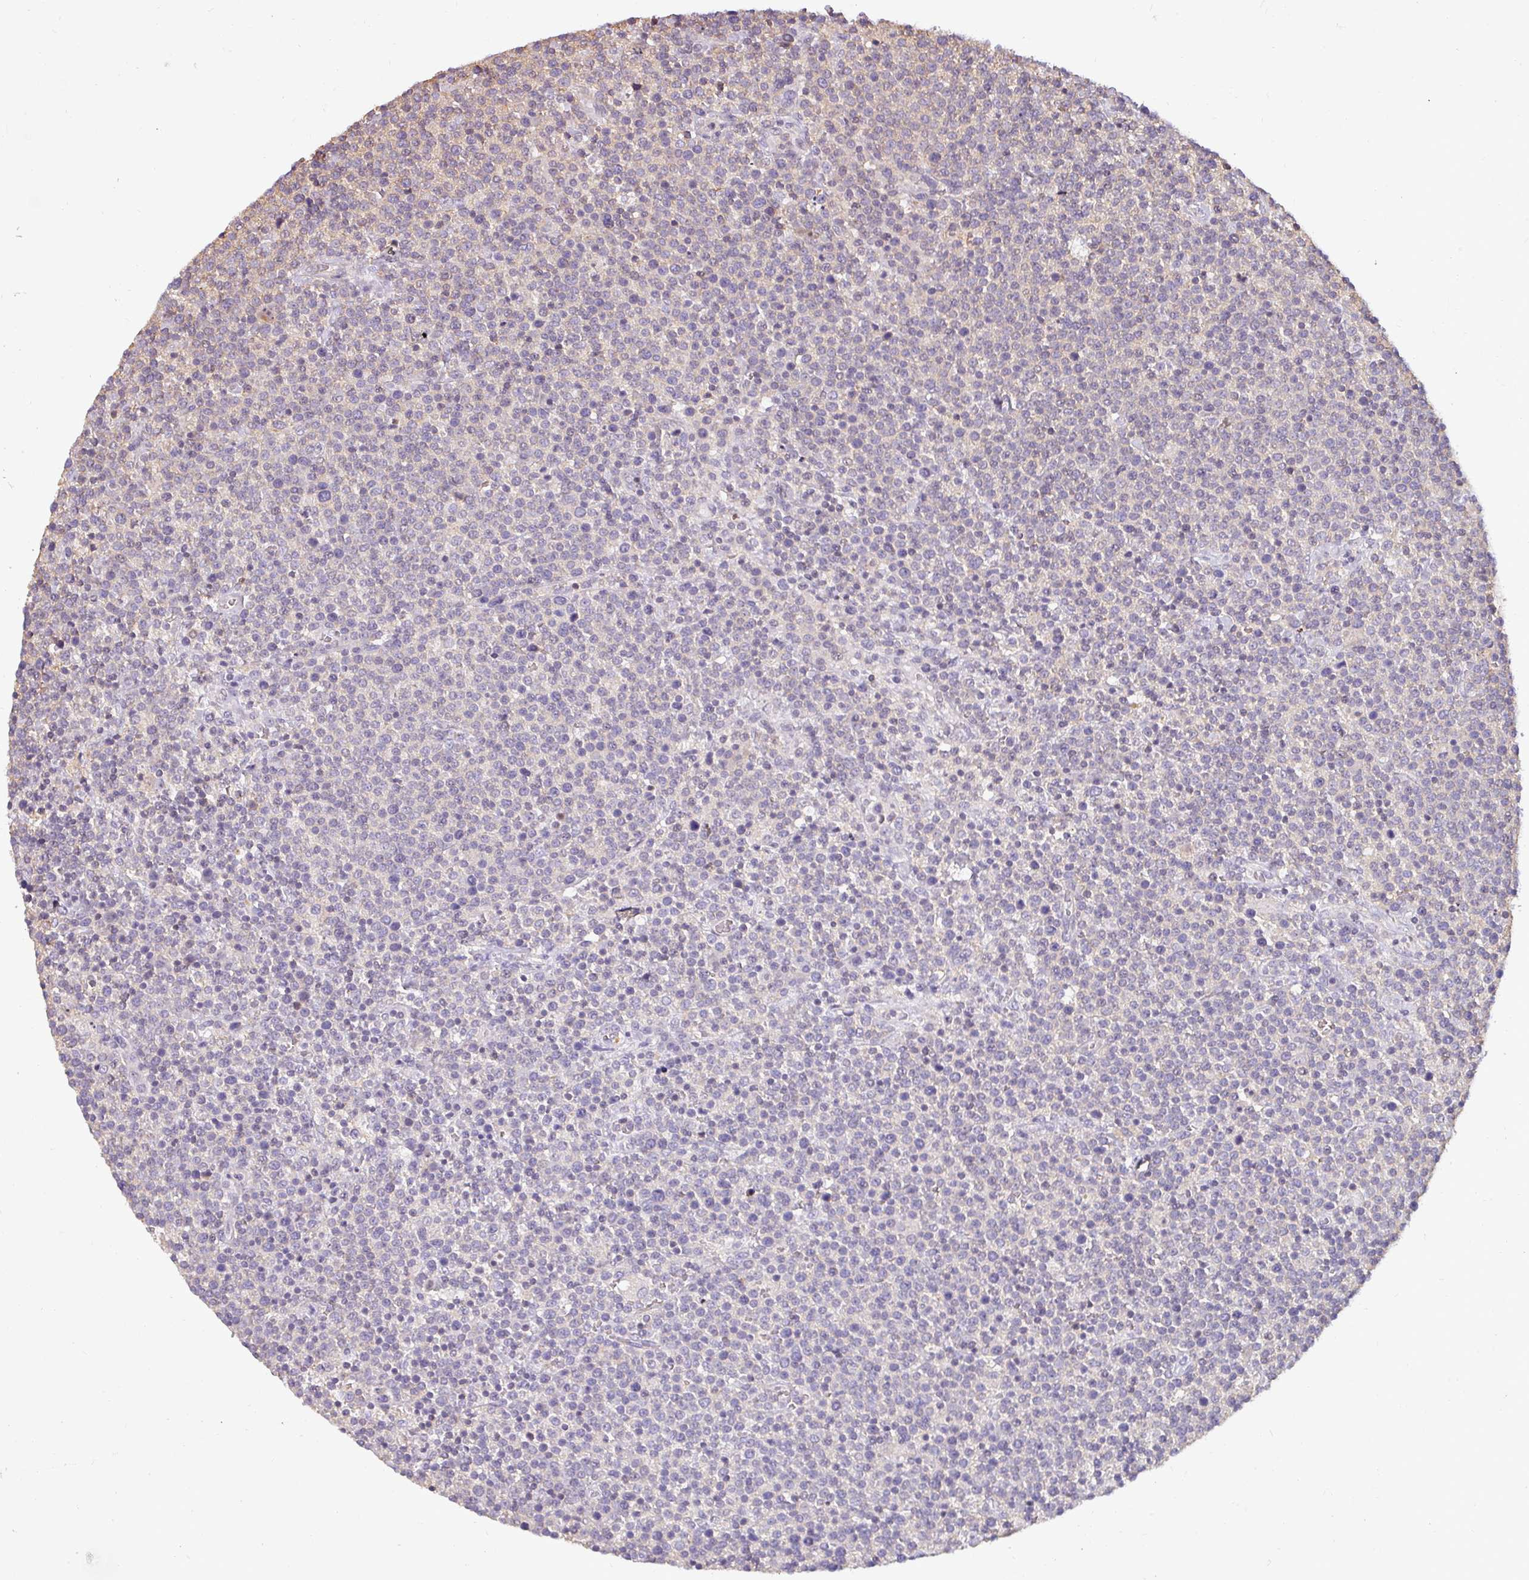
{"staining": {"intensity": "negative", "quantity": "none", "location": "none"}, "tissue": "lymphoma", "cell_type": "Tumor cells", "image_type": "cancer", "snomed": [{"axis": "morphology", "description": "Malignant lymphoma, non-Hodgkin's type, High grade"}, {"axis": "topography", "description": "Lymph node"}], "caption": "High power microscopy histopathology image of an immunohistochemistry image of malignant lymphoma, non-Hodgkin's type (high-grade), revealing no significant expression in tumor cells.", "gene": "ZNF835", "patient": {"sex": "male", "age": 61}}